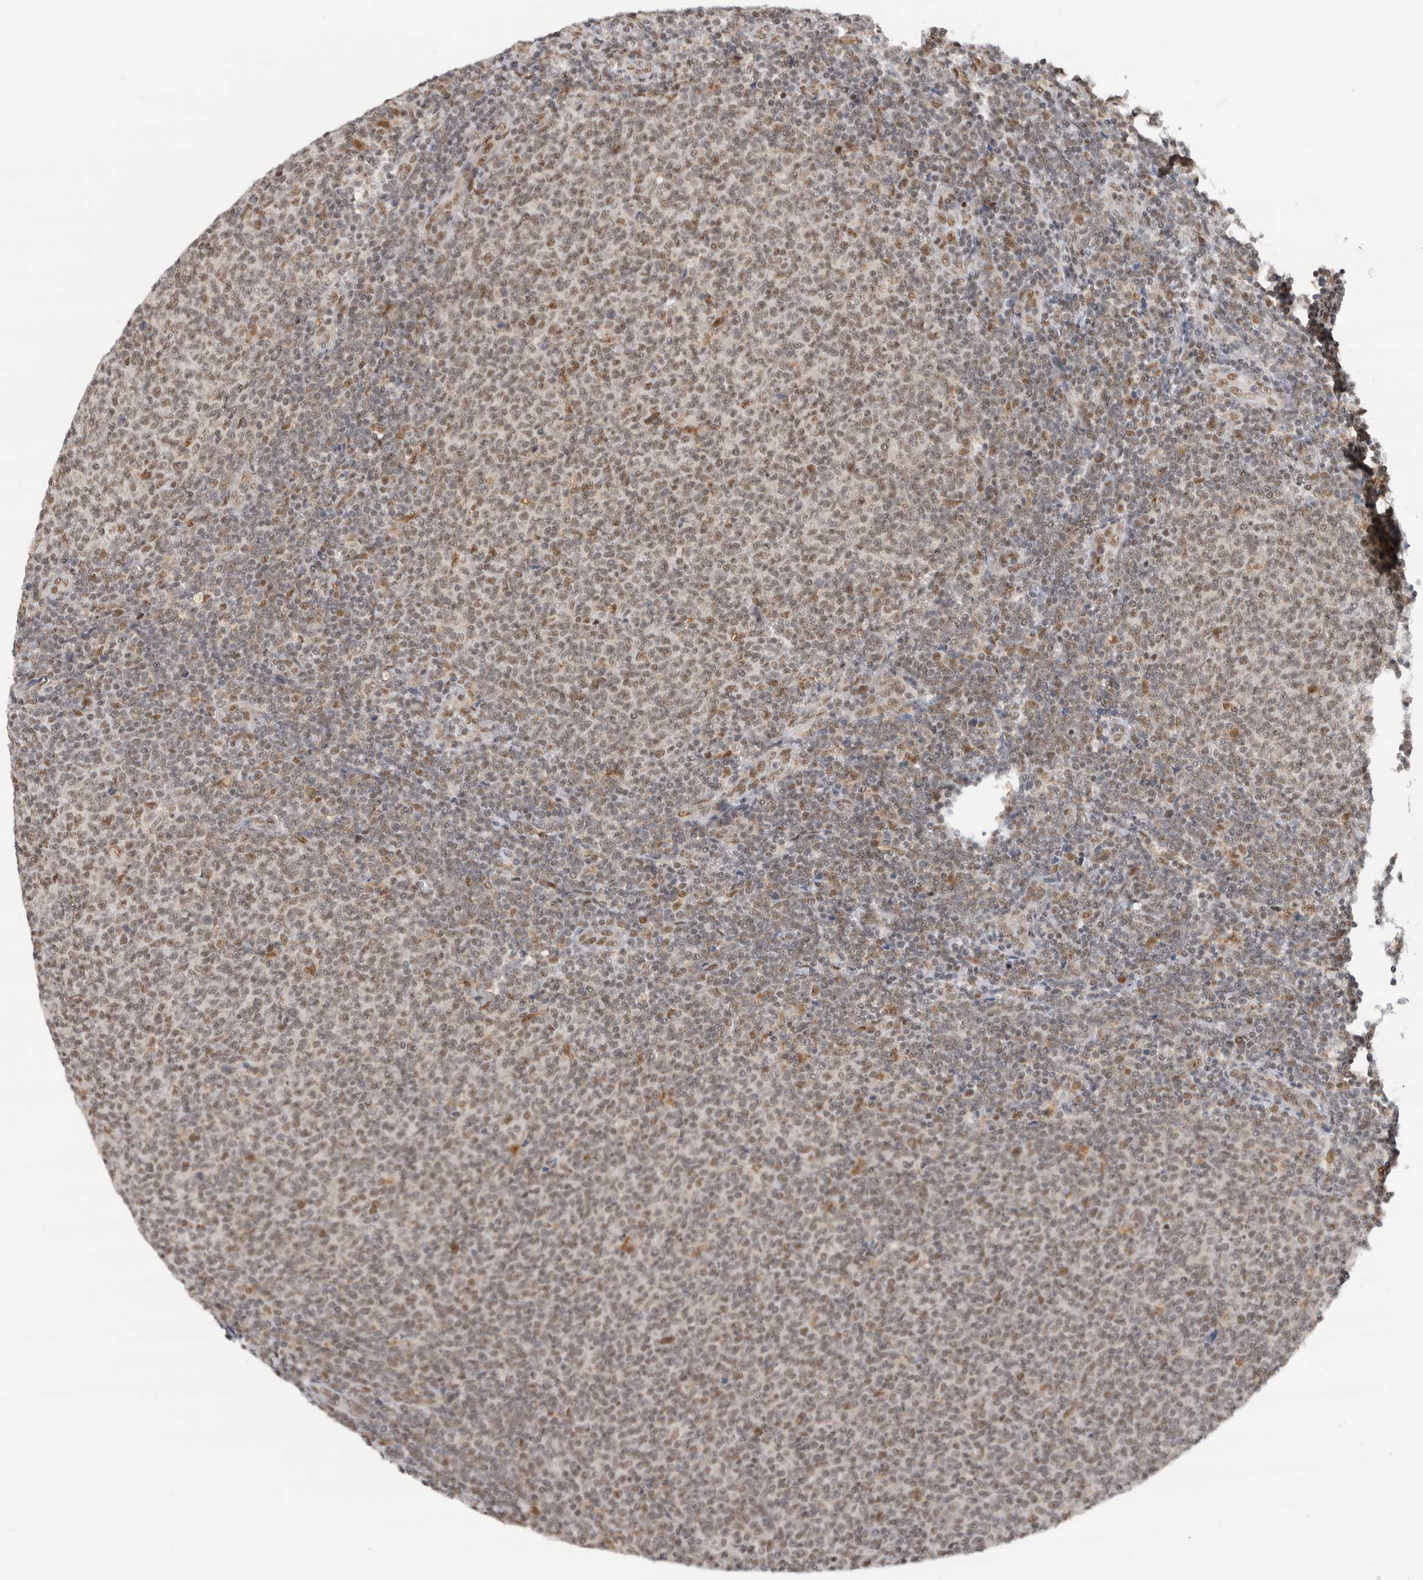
{"staining": {"intensity": "weak", "quantity": "25%-75%", "location": "nuclear"}, "tissue": "lymphoma", "cell_type": "Tumor cells", "image_type": "cancer", "snomed": [{"axis": "morphology", "description": "Malignant lymphoma, non-Hodgkin's type, Low grade"}, {"axis": "topography", "description": "Lymph node"}], "caption": "Immunohistochemistry of lymphoma exhibits low levels of weak nuclear positivity in about 25%-75% of tumor cells.", "gene": "NCAPG2", "patient": {"sex": "male", "age": 66}}